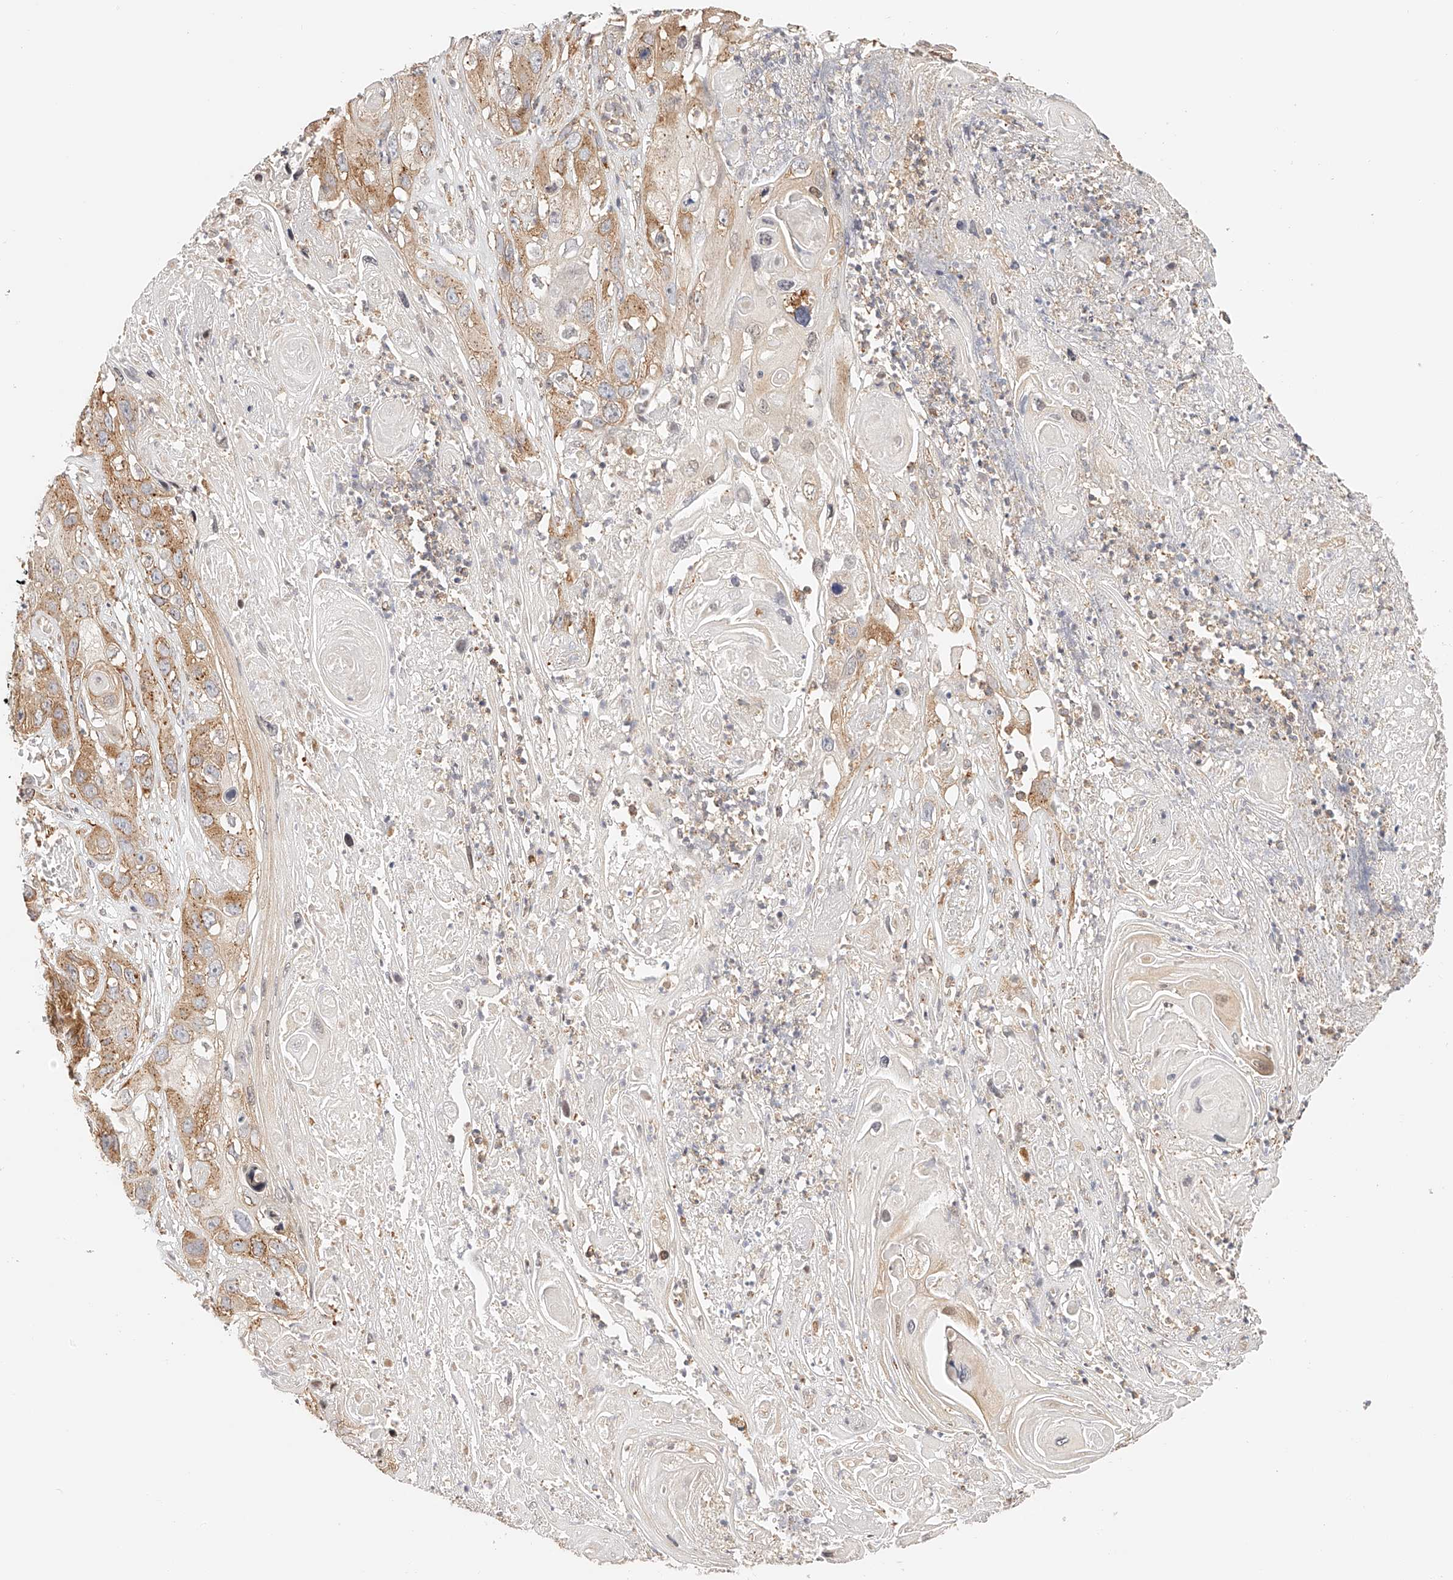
{"staining": {"intensity": "moderate", "quantity": ">75%", "location": "cytoplasmic/membranous"}, "tissue": "skin cancer", "cell_type": "Tumor cells", "image_type": "cancer", "snomed": [{"axis": "morphology", "description": "Squamous cell carcinoma, NOS"}, {"axis": "topography", "description": "Skin"}], "caption": "This photomicrograph shows IHC staining of skin squamous cell carcinoma, with medium moderate cytoplasmic/membranous staining in approximately >75% of tumor cells.", "gene": "SYNC", "patient": {"sex": "male", "age": 55}}